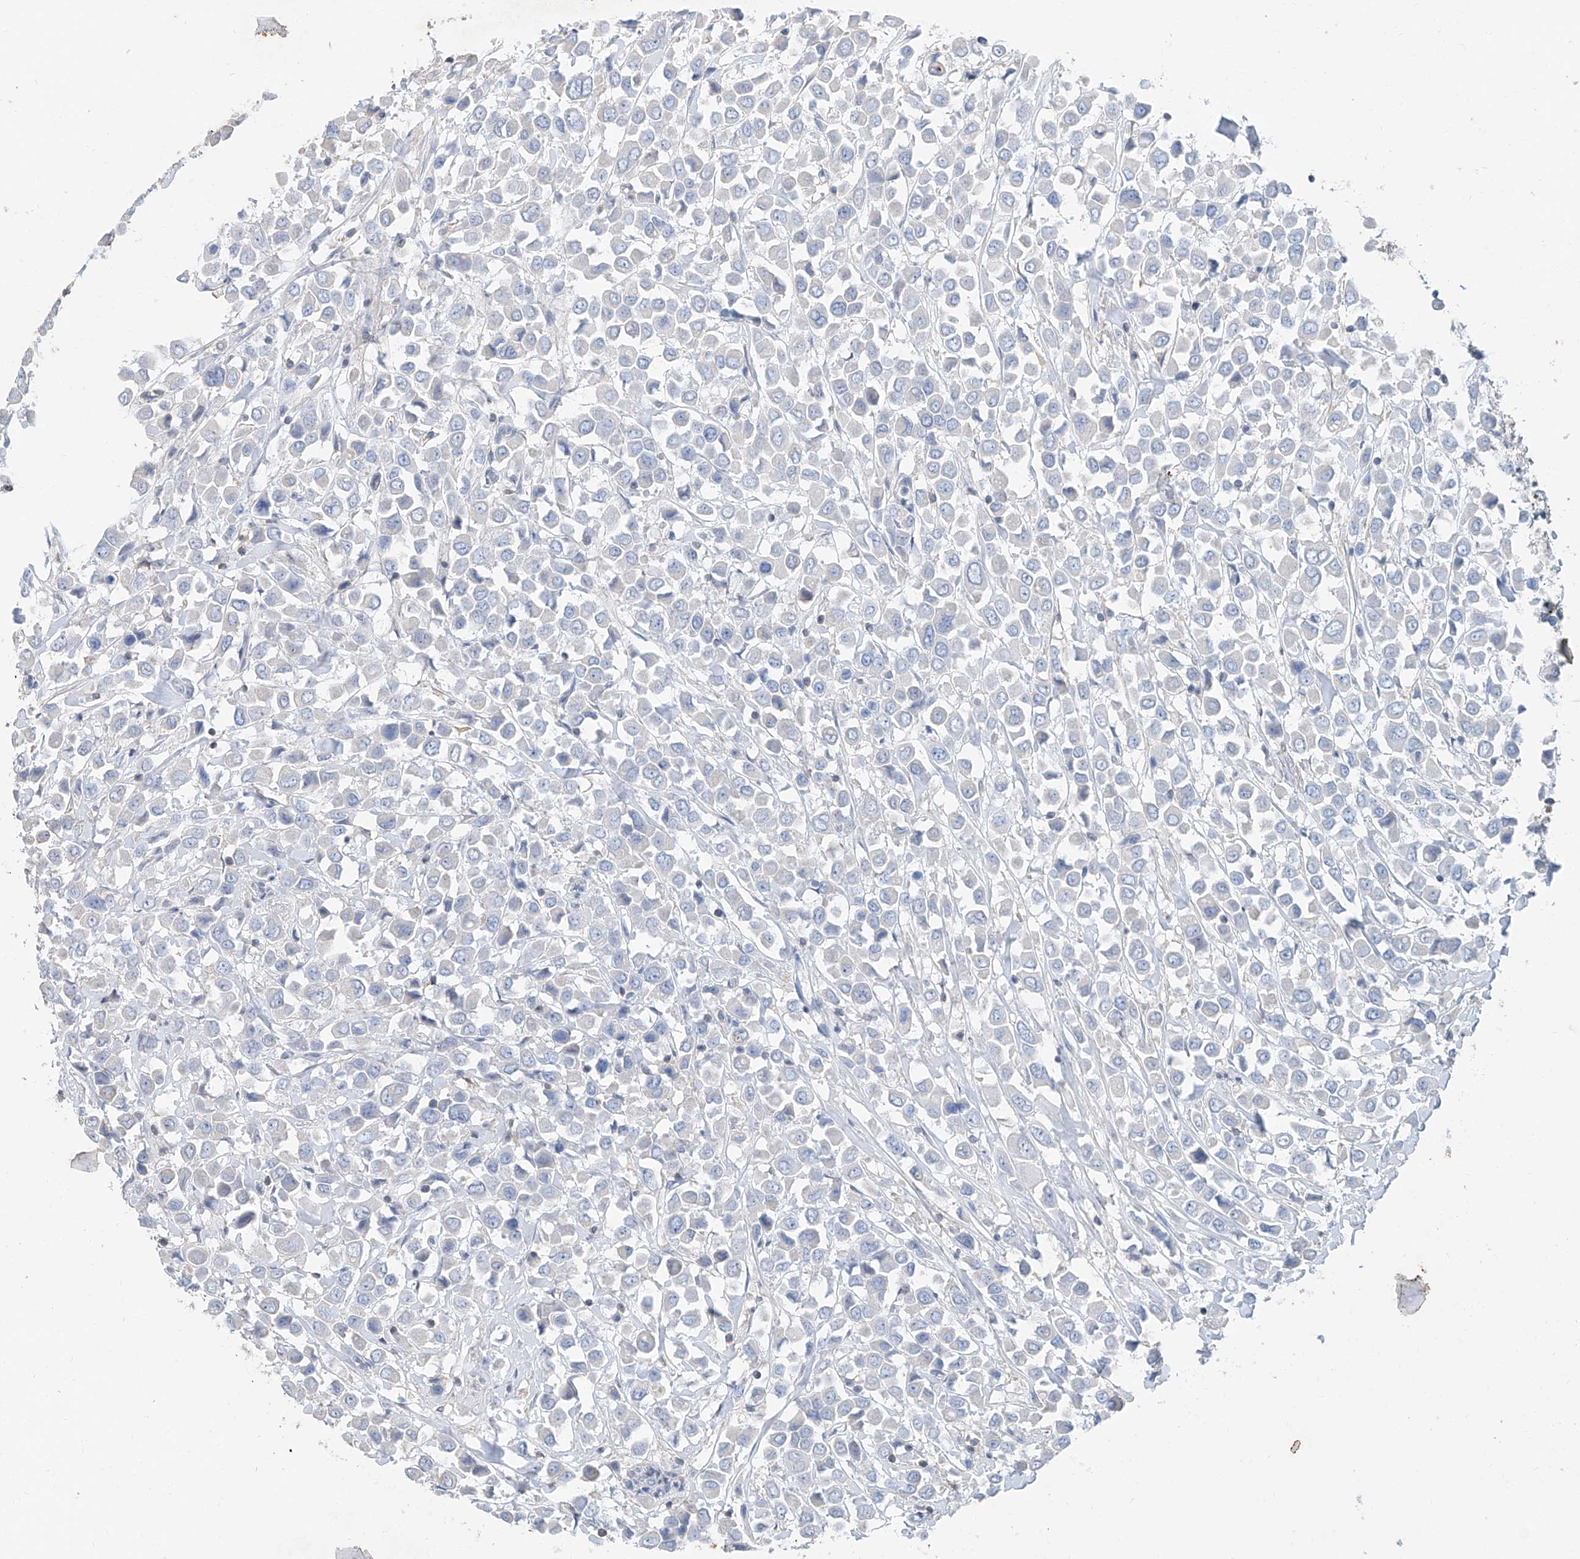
{"staining": {"intensity": "negative", "quantity": "none", "location": "none"}, "tissue": "breast cancer", "cell_type": "Tumor cells", "image_type": "cancer", "snomed": [{"axis": "morphology", "description": "Duct carcinoma"}, {"axis": "topography", "description": "Breast"}], "caption": "Tumor cells show no significant positivity in intraductal carcinoma (breast).", "gene": "ANKRD34A", "patient": {"sex": "female", "age": 61}}